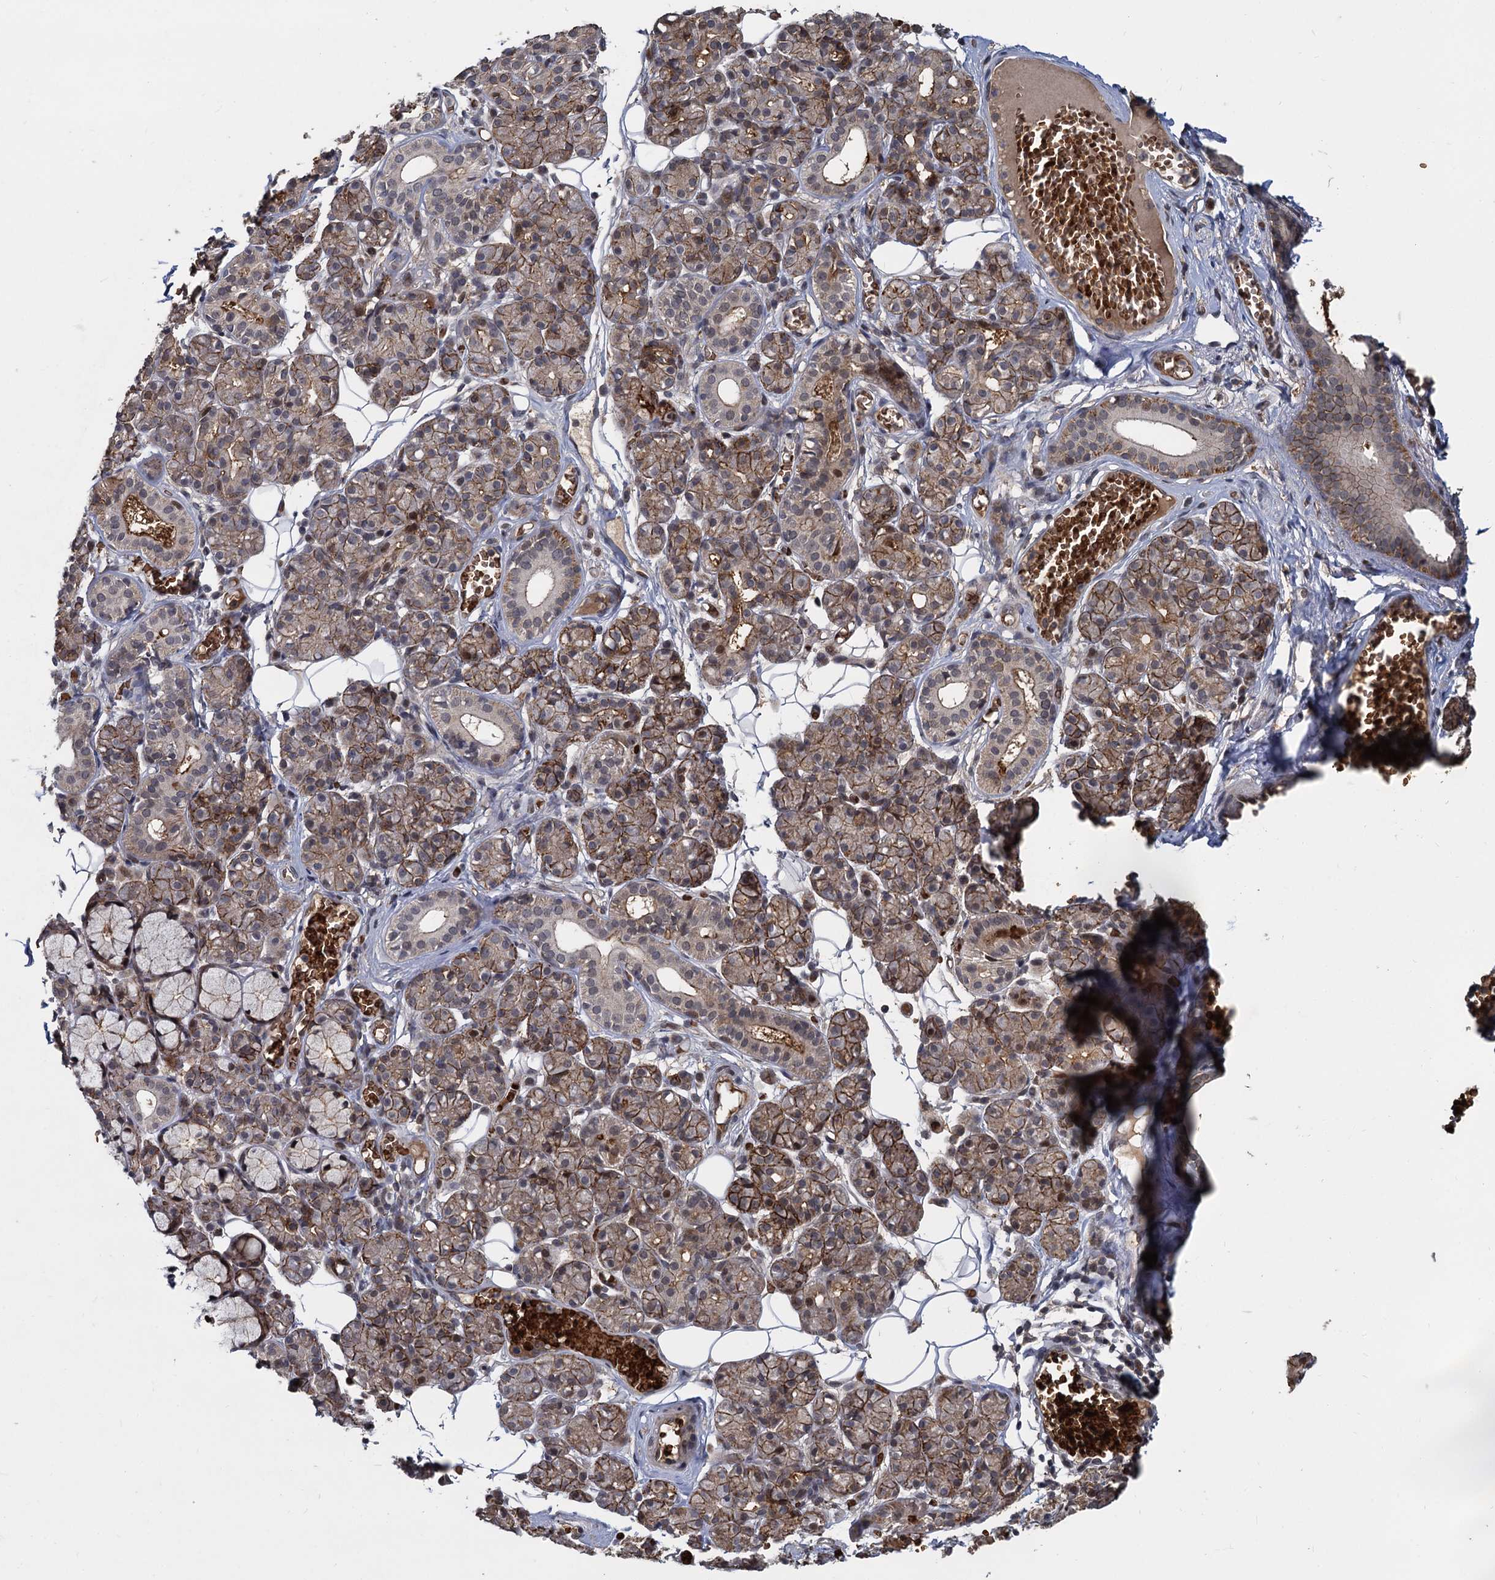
{"staining": {"intensity": "moderate", "quantity": "25%-75%", "location": "cytoplasmic/membranous"}, "tissue": "salivary gland", "cell_type": "Glandular cells", "image_type": "normal", "snomed": [{"axis": "morphology", "description": "Normal tissue, NOS"}, {"axis": "topography", "description": "Salivary gland"}], "caption": "Brown immunohistochemical staining in unremarkable human salivary gland displays moderate cytoplasmic/membranous positivity in approximately 25%-75% of glandular cells.", "gene": "FANCI", "patient": {"sex": "male", "age": 63}}